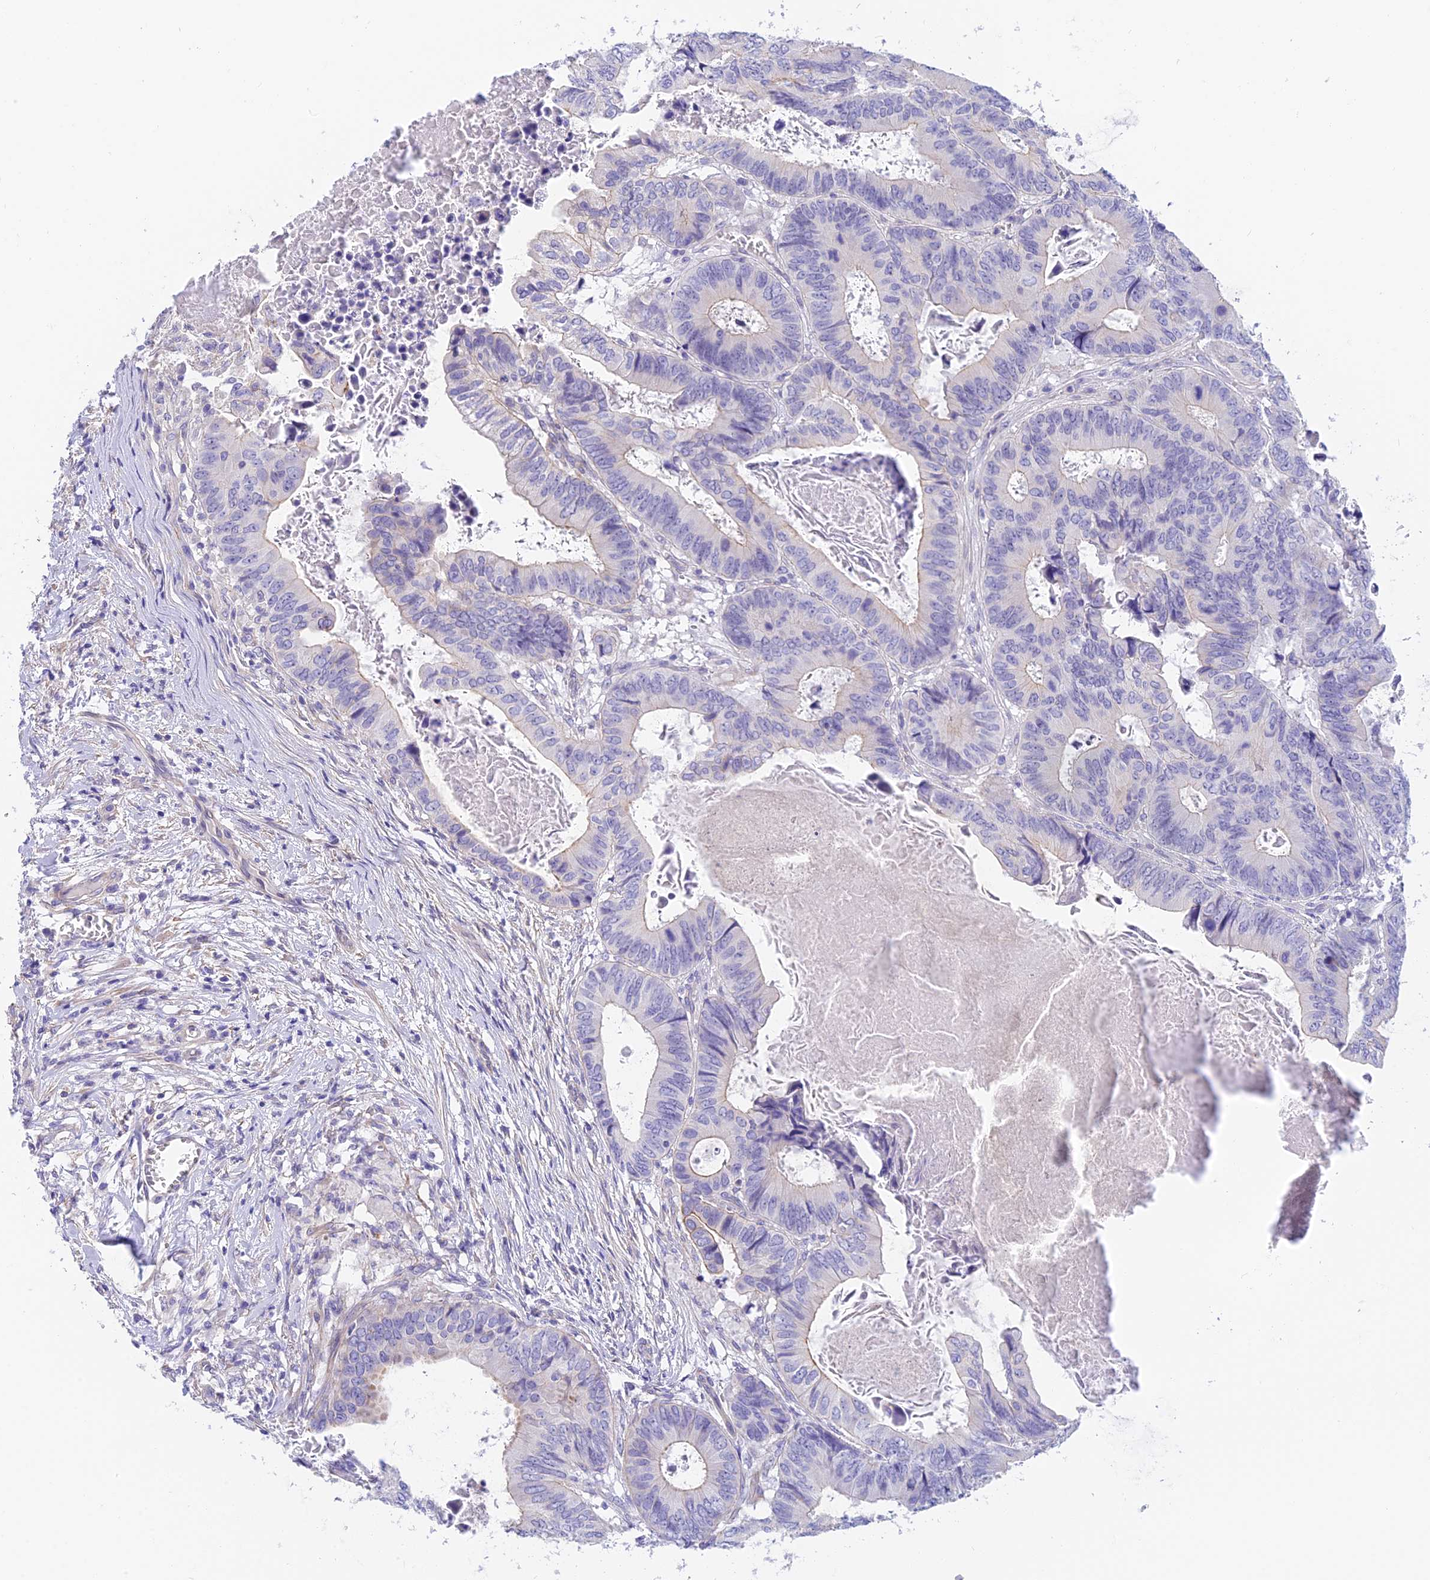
{"staining": {"intensity": "negative", "quantity": "none", "location": "none"}, "tissue": "colorectal cancer", "cell_type": "Tumor cells", "image_type": "cancer", "snomed": [{"axis": "morphology", "description": "Adenocarcinoma, NOS"}, {"axis": "topography", "description": "Colon"}], "caption": "Immunohistochemistry (IHC) photomicrograph of neoplastic tissue: human colorectal cancer stained with DAB (3,3'-diaminobenzidine) demonstrates no significant protein staining in tumor cells.", "gene": "C17orf67", "patient": {"sex": "male", "age": 85}}